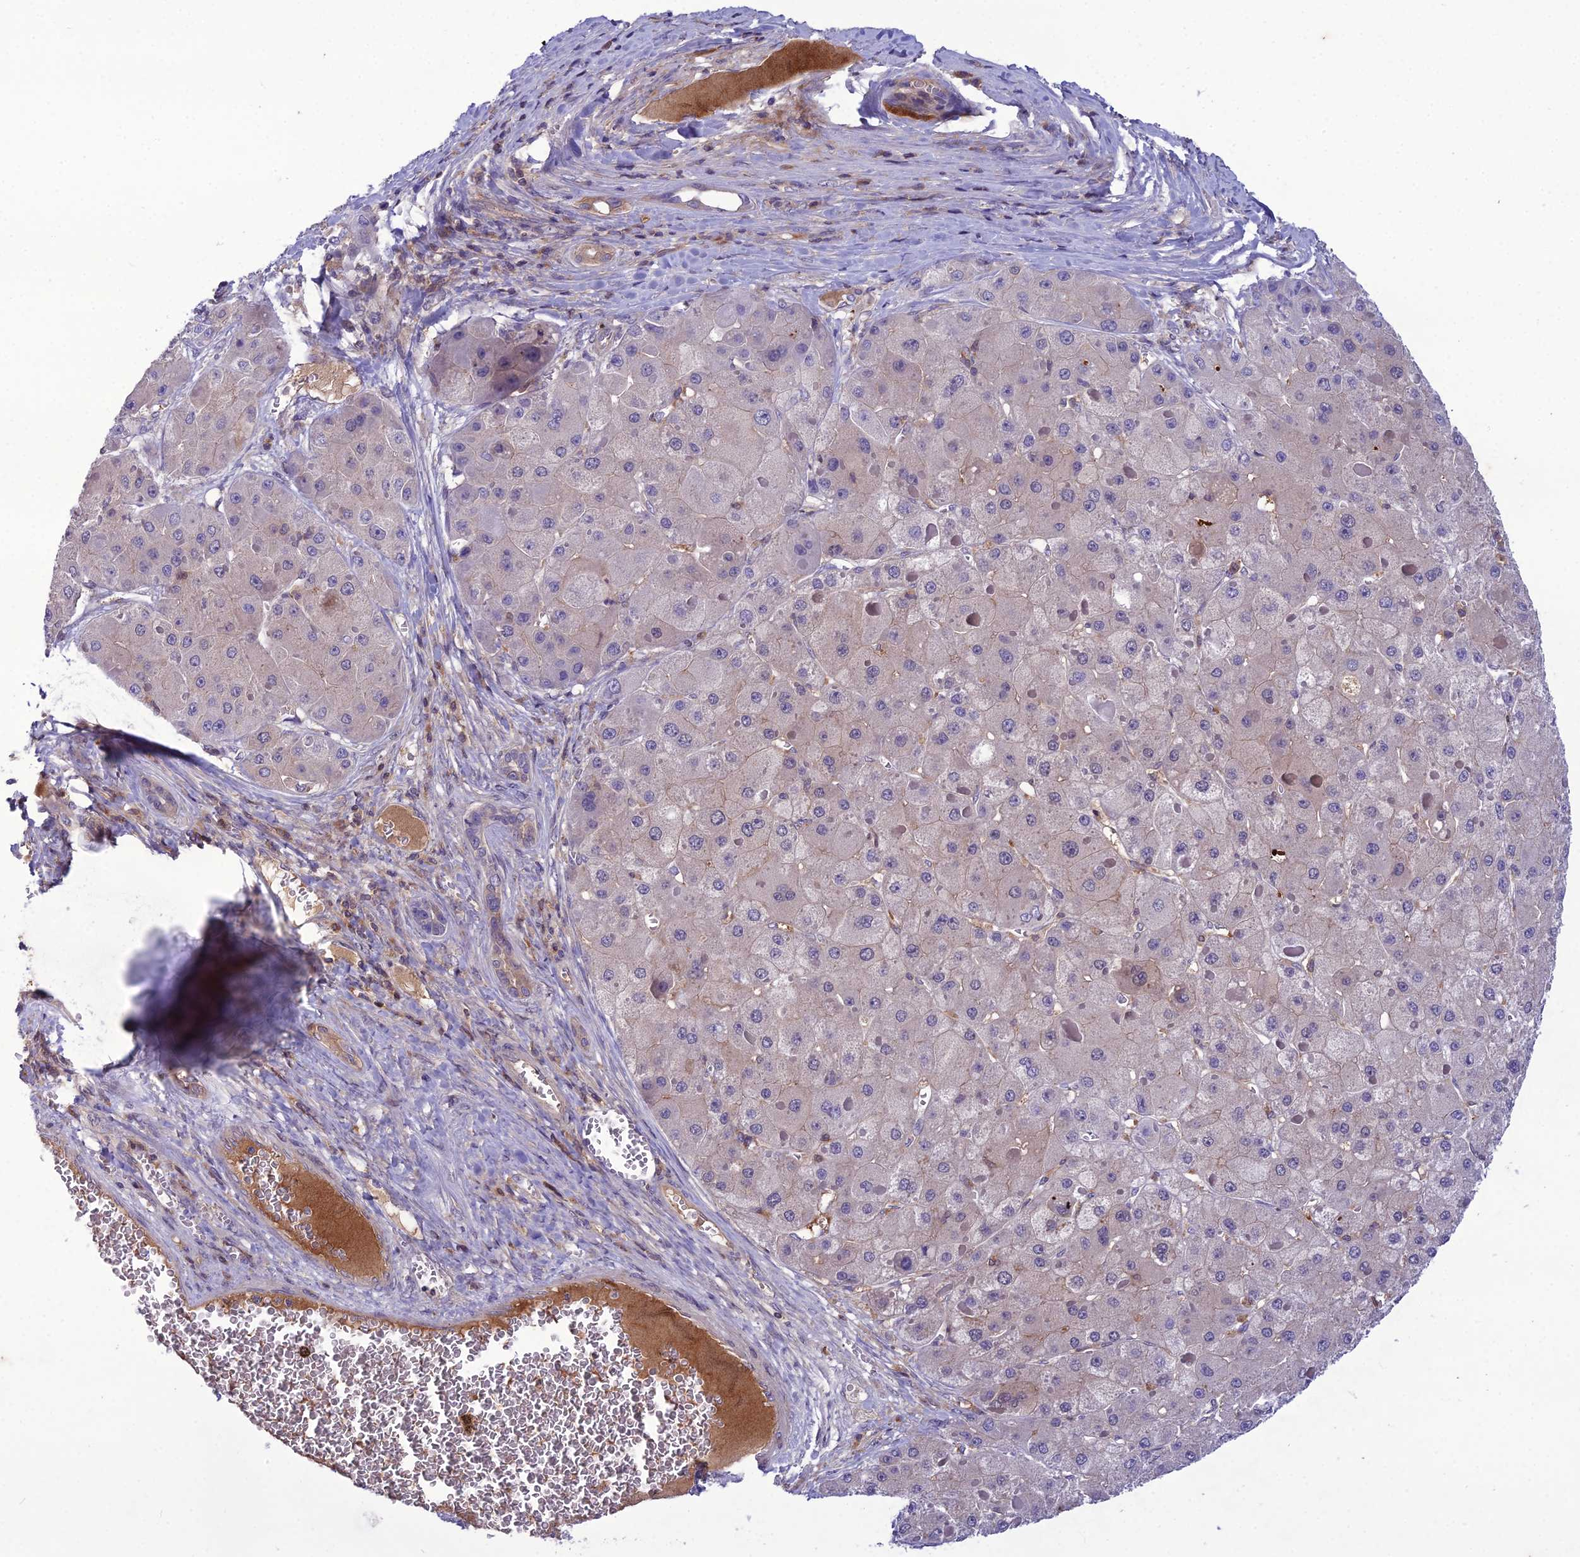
{"staining": {"intensity": "negative", "quantity": "none", "location": "none"}, "tissue": "liver cancer", "cell_type": "Tumor cells", "image_type": "cancer", "snomed": [{"axis": "morphology", "description": "Carcinoma, Hepatocellular, NOS"}, {"axis": "topography", "description": "Liver"}], "caption": "An image of hepatocellular carcinoma (liver) stained for a protein displays no brown staining in tumor cells.", "gene": "GDF6", "patient": {"sex": "female", "age": 73}}